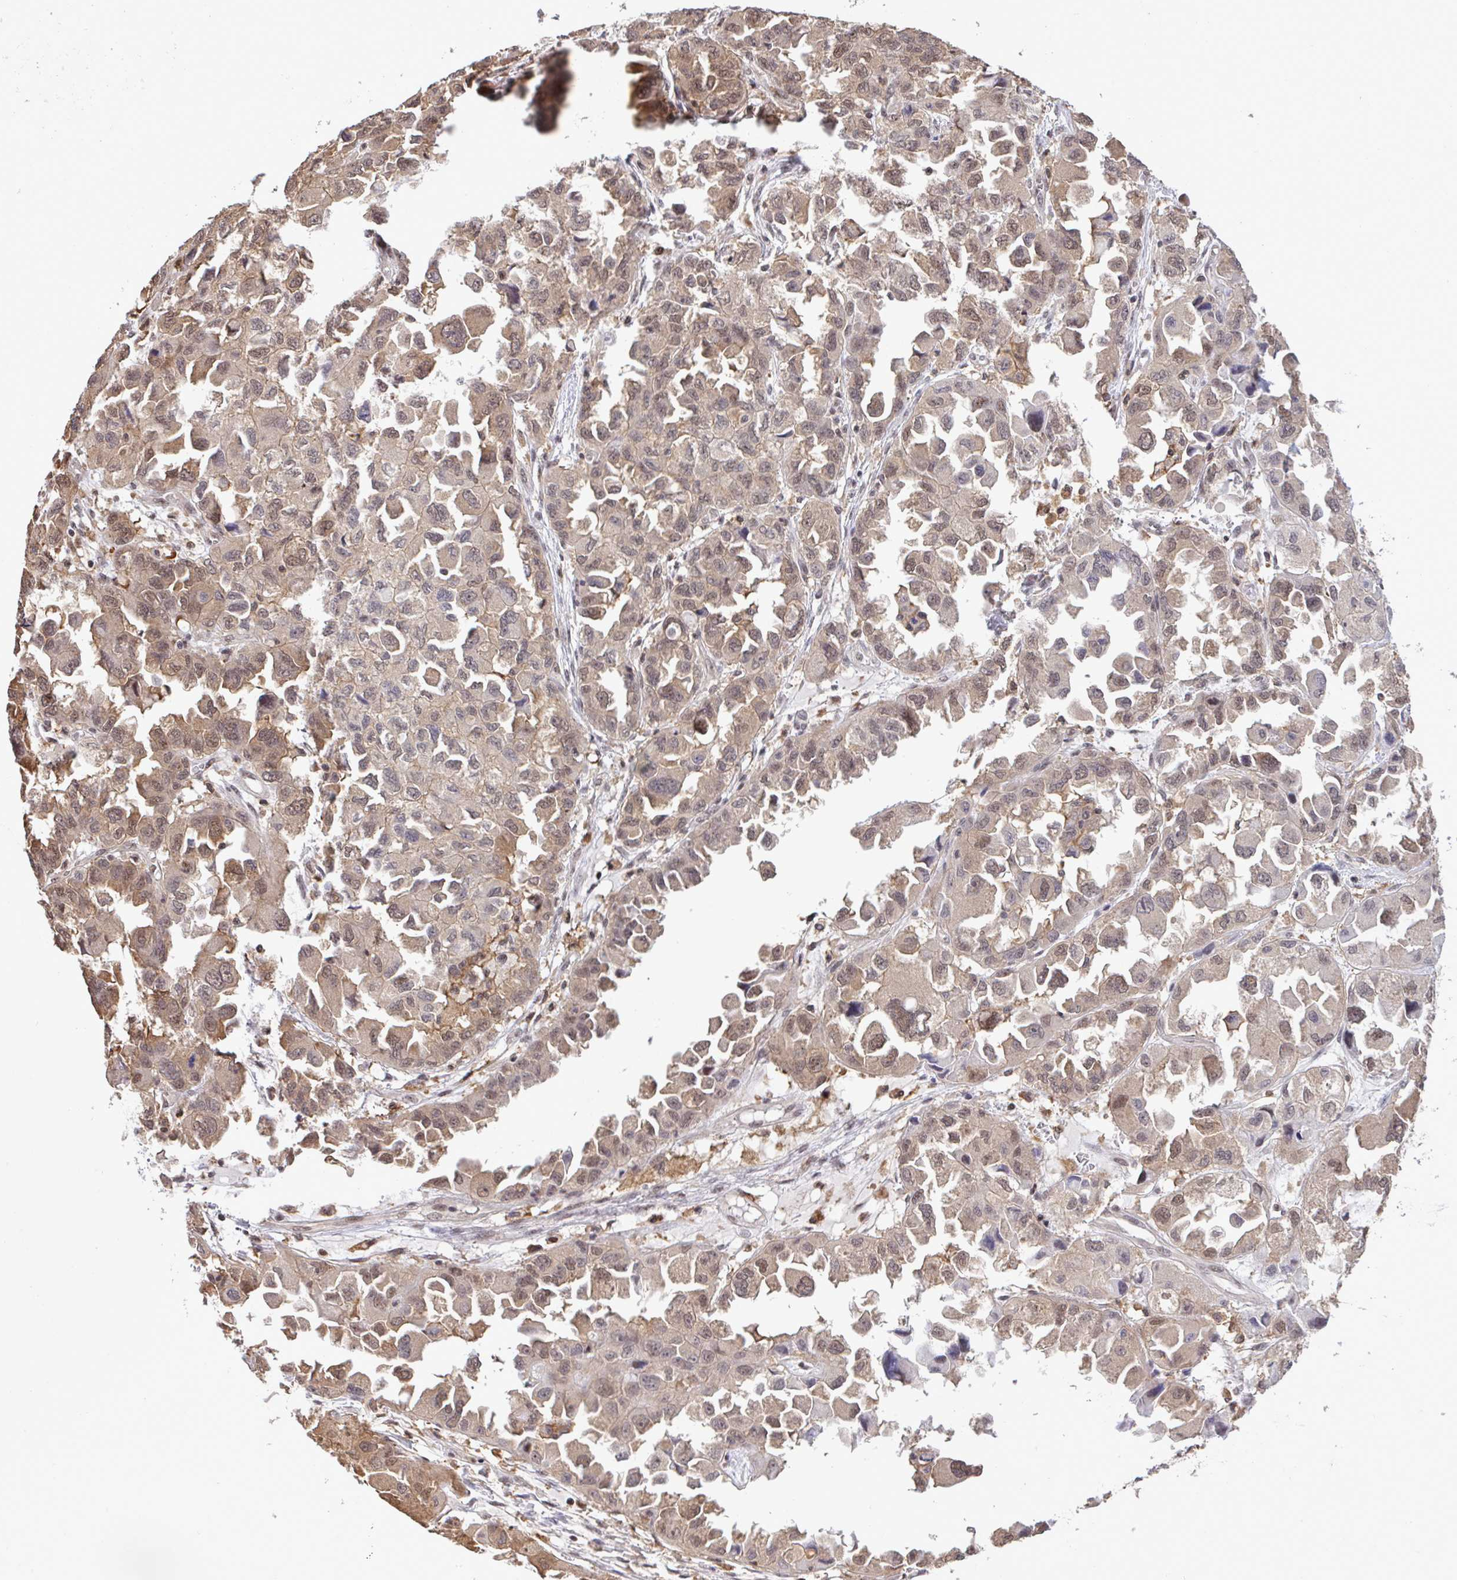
{"staining": {"intensity": "moderate", "quantity": ">75%", "location": "cytoplasmic/membranous,nuclear"}, "tissue": "ovarian cancer", "cell_type": "Tumor cells", "image_type": "cancer", "snomed": [{"axis": "morphology", "description": "Cystadenocarcinoma, serous, NOS"}, {"axis": "topography", "description": "Ovary"}], "caption": "Human serous cystadenocarcinoma (ovarian) stained with a brown dye exhibits moderate cytoplasmic/membranous and nuclear positive positivity in approximately >75% of tumor cells.", "gene": "OR6K3", "patient": {"sex": "female", "age": 84}}